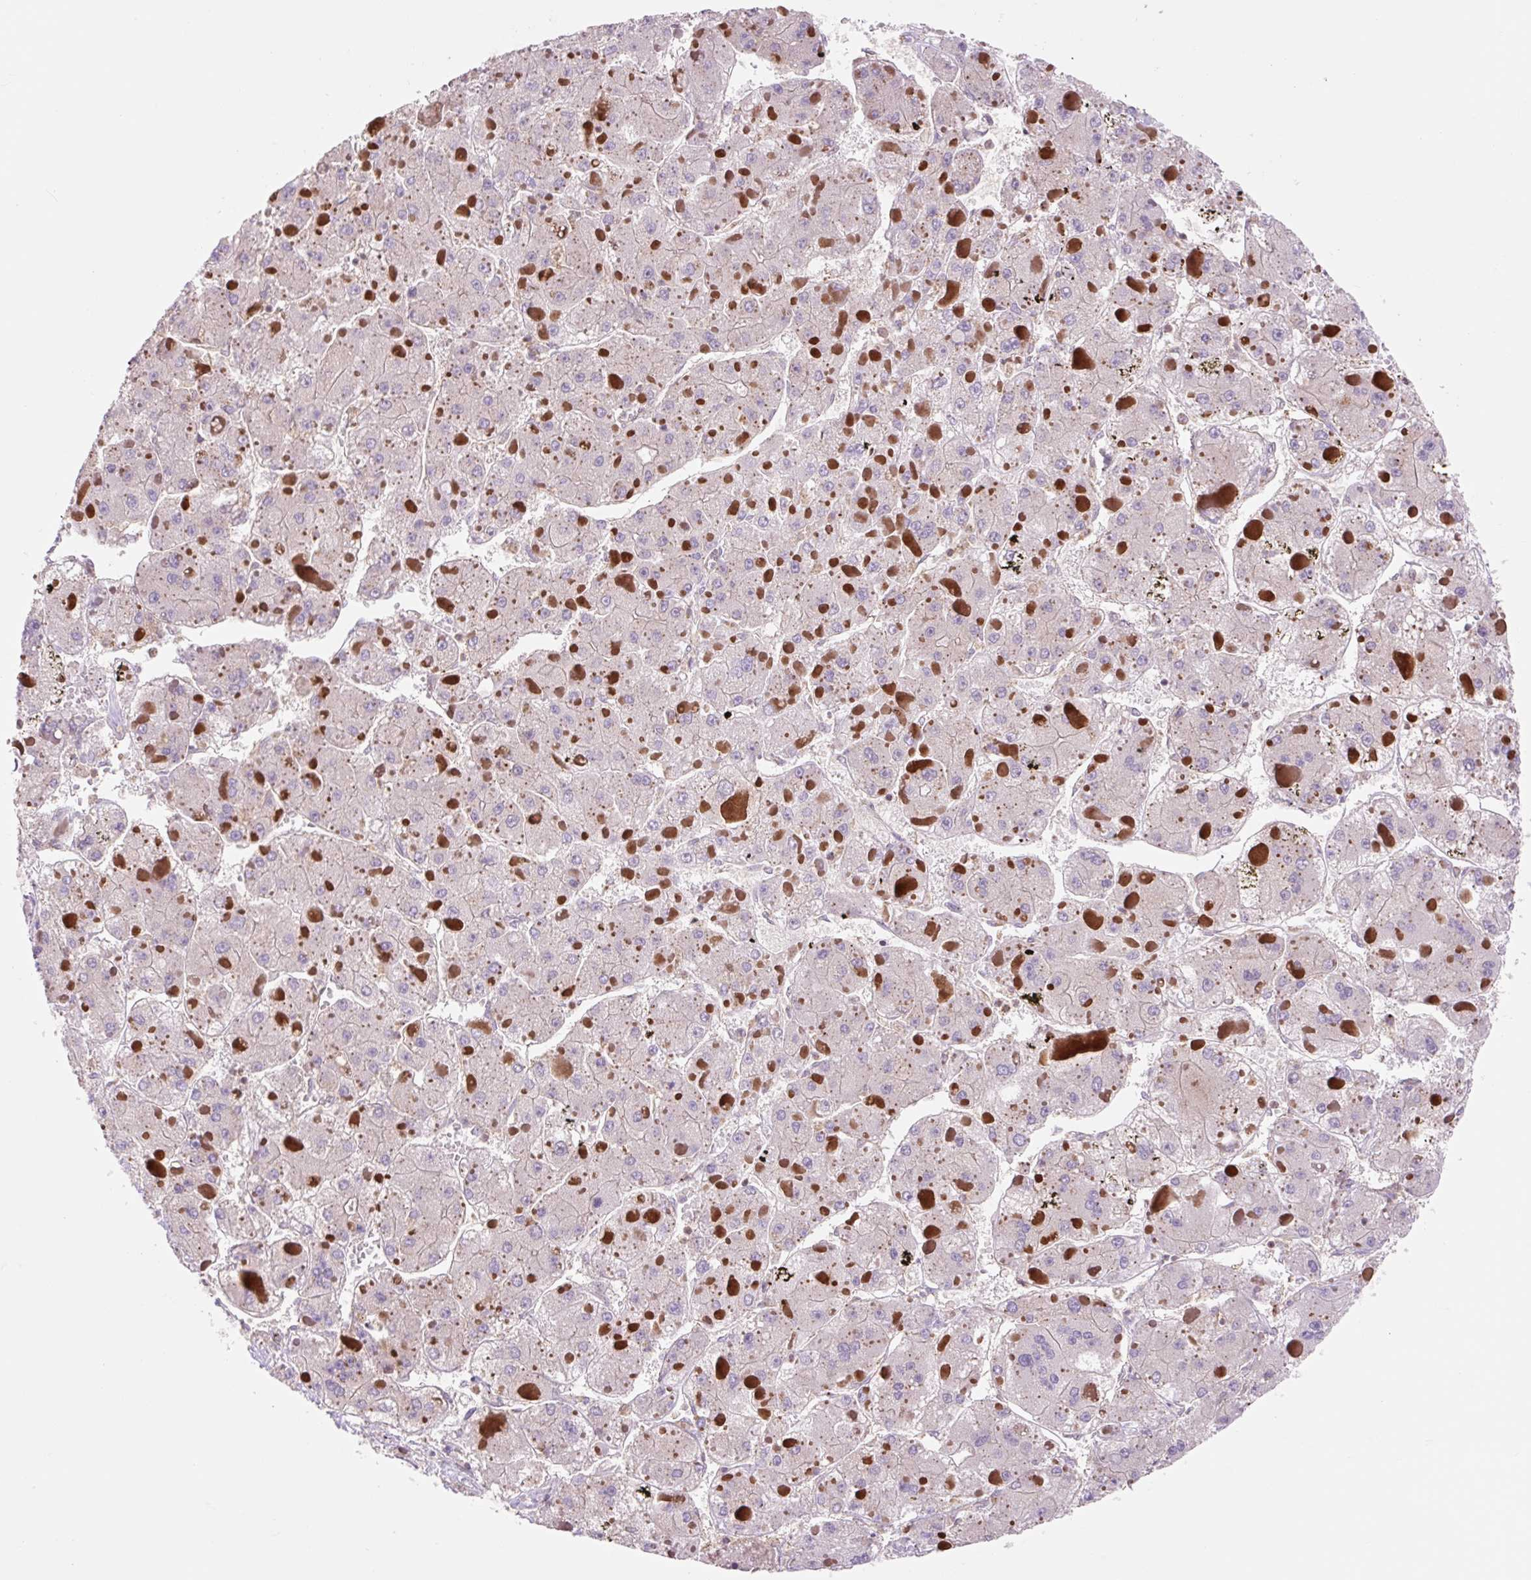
{"staining": {"intensity": "negative", "quantity": "none", "location": "none"}, "tissue": "liver cancer", "cell_type": "Tumor cells", "image_type": "cancer", "snomed": [{"axis": "morphology", "description": "Carcinoma, Hepatocellular, NOS"}, {"axis": "topography", "description": "Liver"}], "caption": "IHC histopathology image of human liver hepatocellular carcinoma stained for a protein (brown), which demonstrates no staining in tumor cells.", "gene": "VPS4A", "patient": {"sex": "female", "age": 73}}